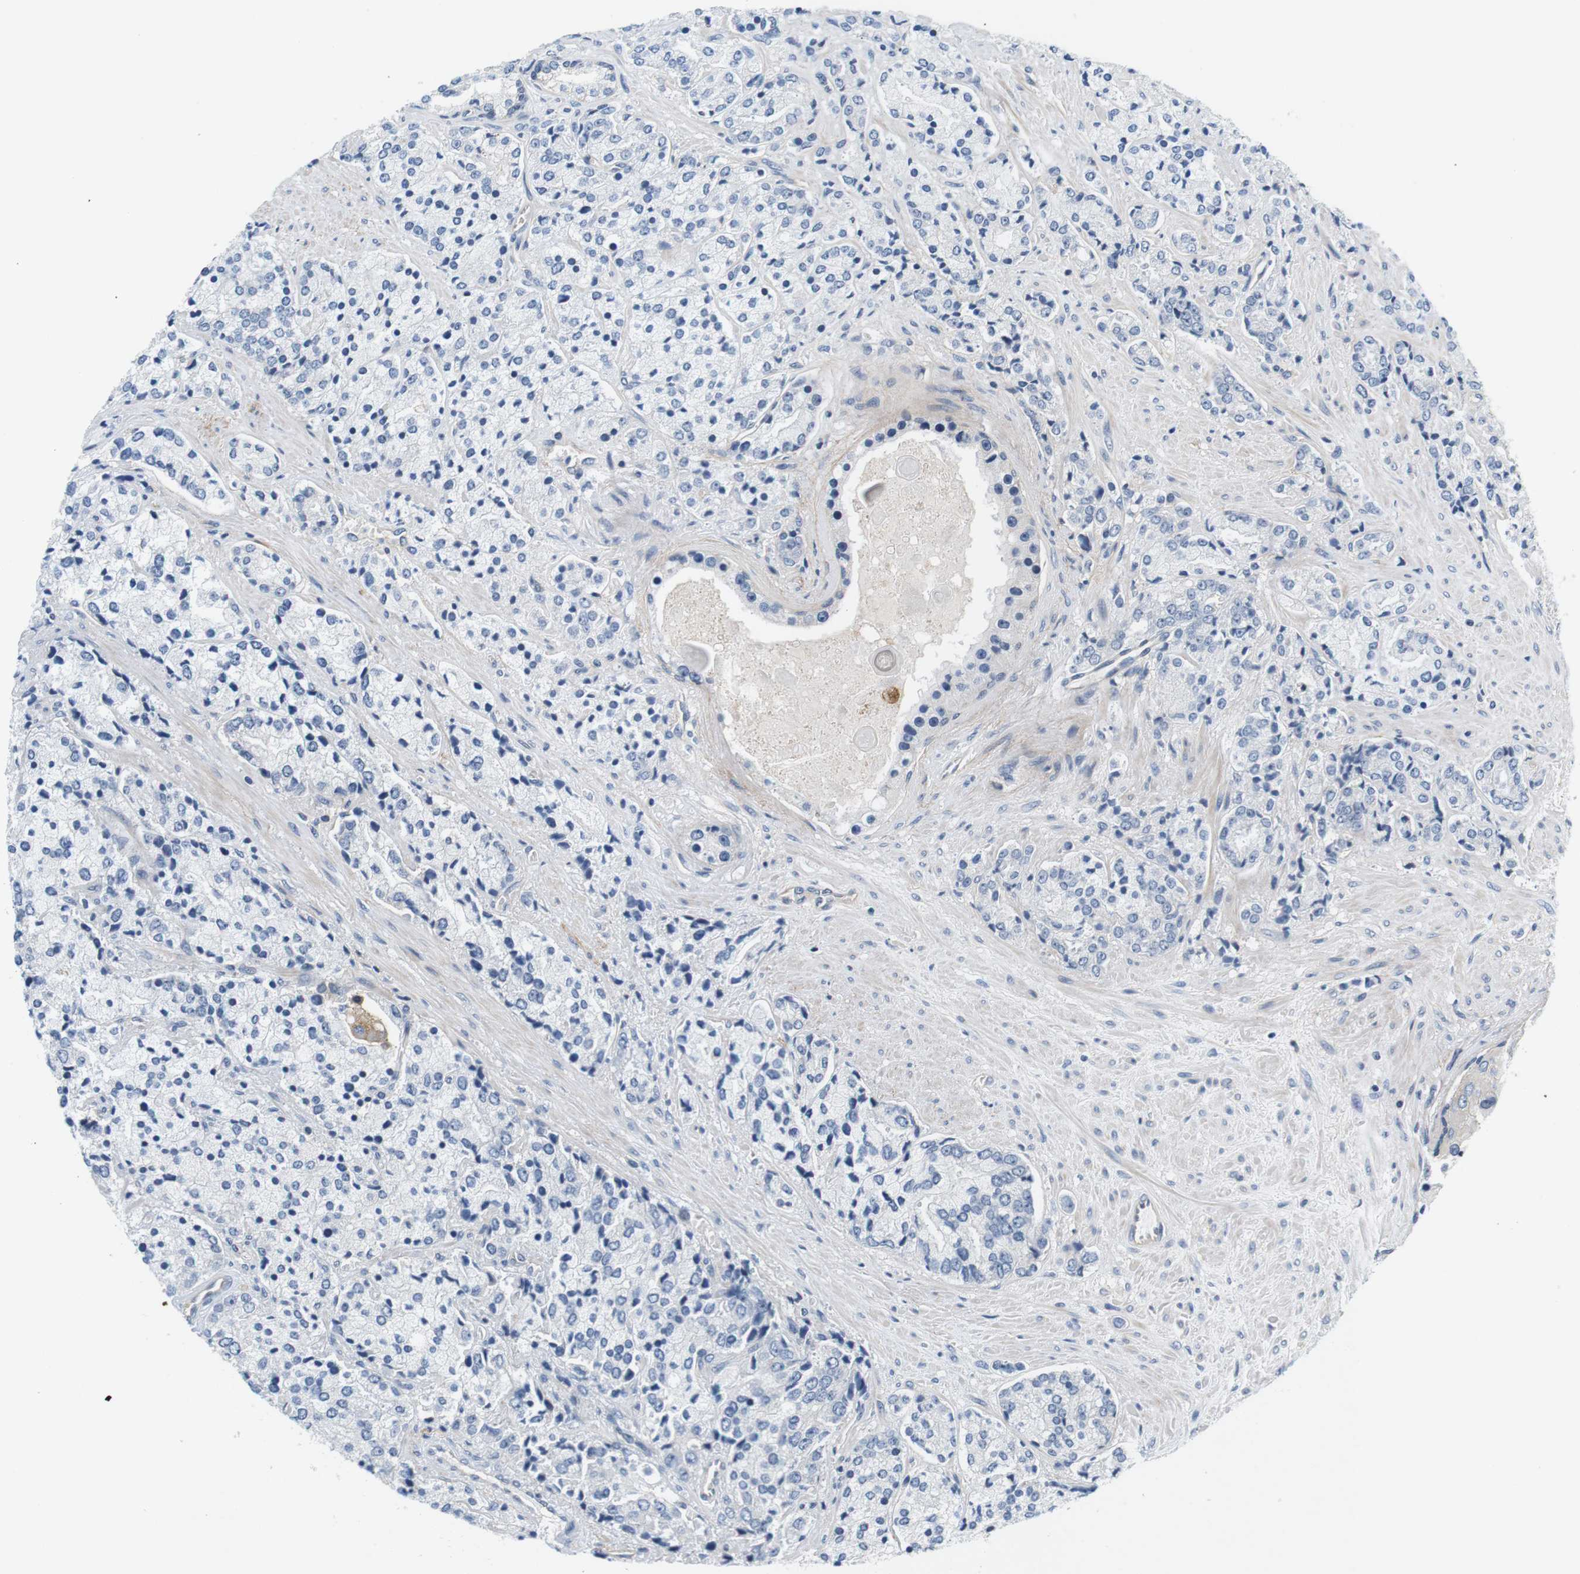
{"staining": {"intensity": "negative", "quantity": "none", "location": "none"}, "tissue": "prostate cancer", "cell_type": "Tumor cells", "image_type": "cancer", "snomed": [{"axis": "morphology", "description": "Adenocarcinoma, High grade"}, {"axis": "topography", "description": "Prostate"}], "caption": "An immunohistochemistry (IHC) image of prostate adenocarcinoma (high-grade) is shown. There is no staining in tumor cells of prostate adenocarcinoma (high-grade).", "gene": "SLC30A1", "patient": {"sex": "male", "age": 71}}